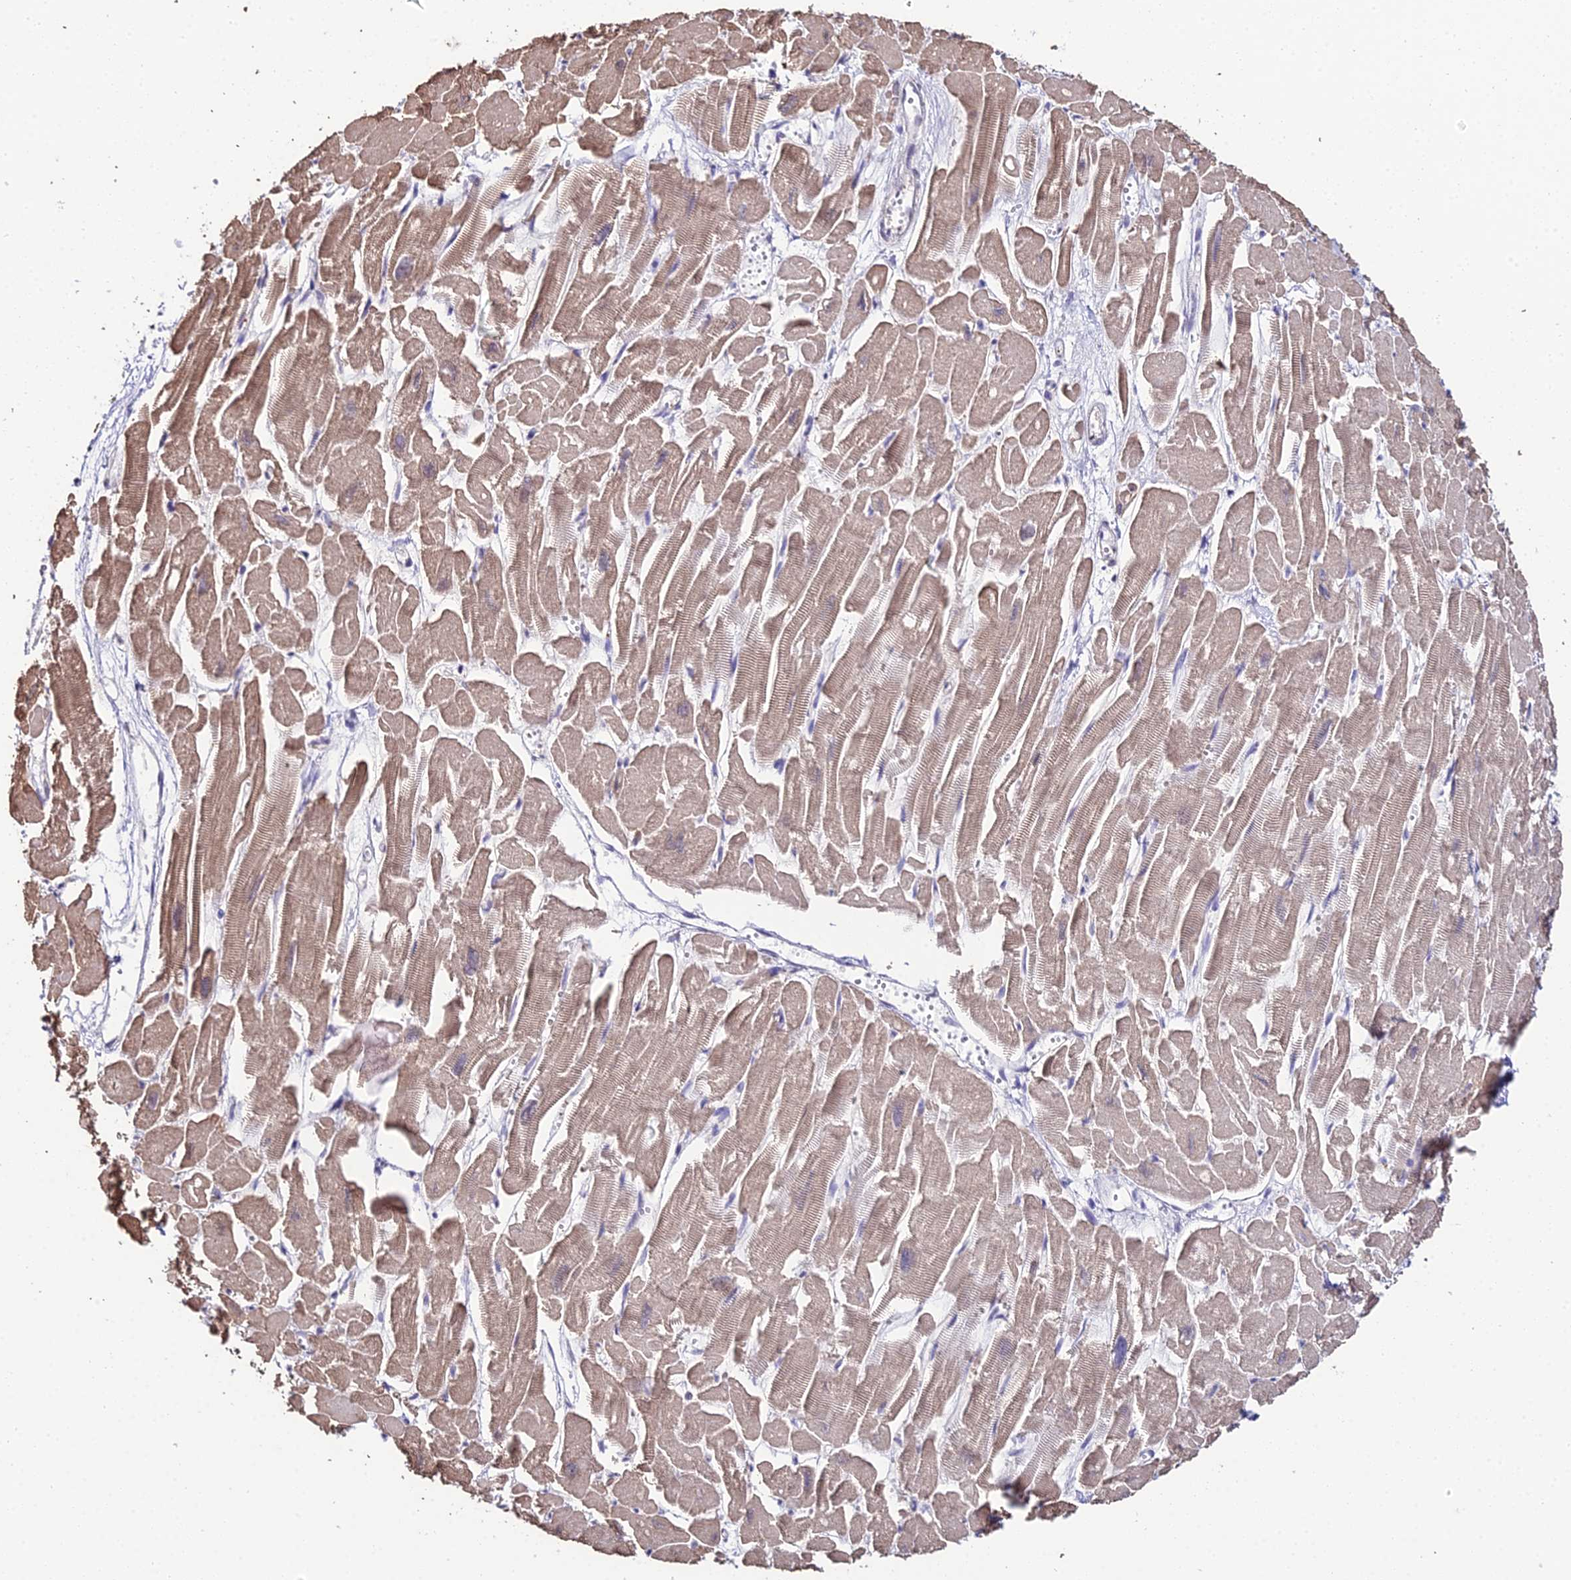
{"staining": {"intensity": "weak", "quantity": ">75%", "location": "cytoplasmic/membranous"}, "tissue": "heart muscle", "cell_type": "Cardiomyocytes", "image_type": "normal", "snomed": [{"axis": "morphology", "description": "Normal tissue, NOS"}, {"axis": "topography", "description": "Heart"}], "caption": "DAB (3,3'-diaminobenzidine) immunohistochemical staining of normal human heart muscle demonstrates weak cytoplasmic/membranous protein expression in approximately >75% of cardiomyocytes. (brown staining indicates protein expression, while blue staining denotes nuclei).", "gene": "PPP4C", "patient": {"sex": "male", "age": 54}}